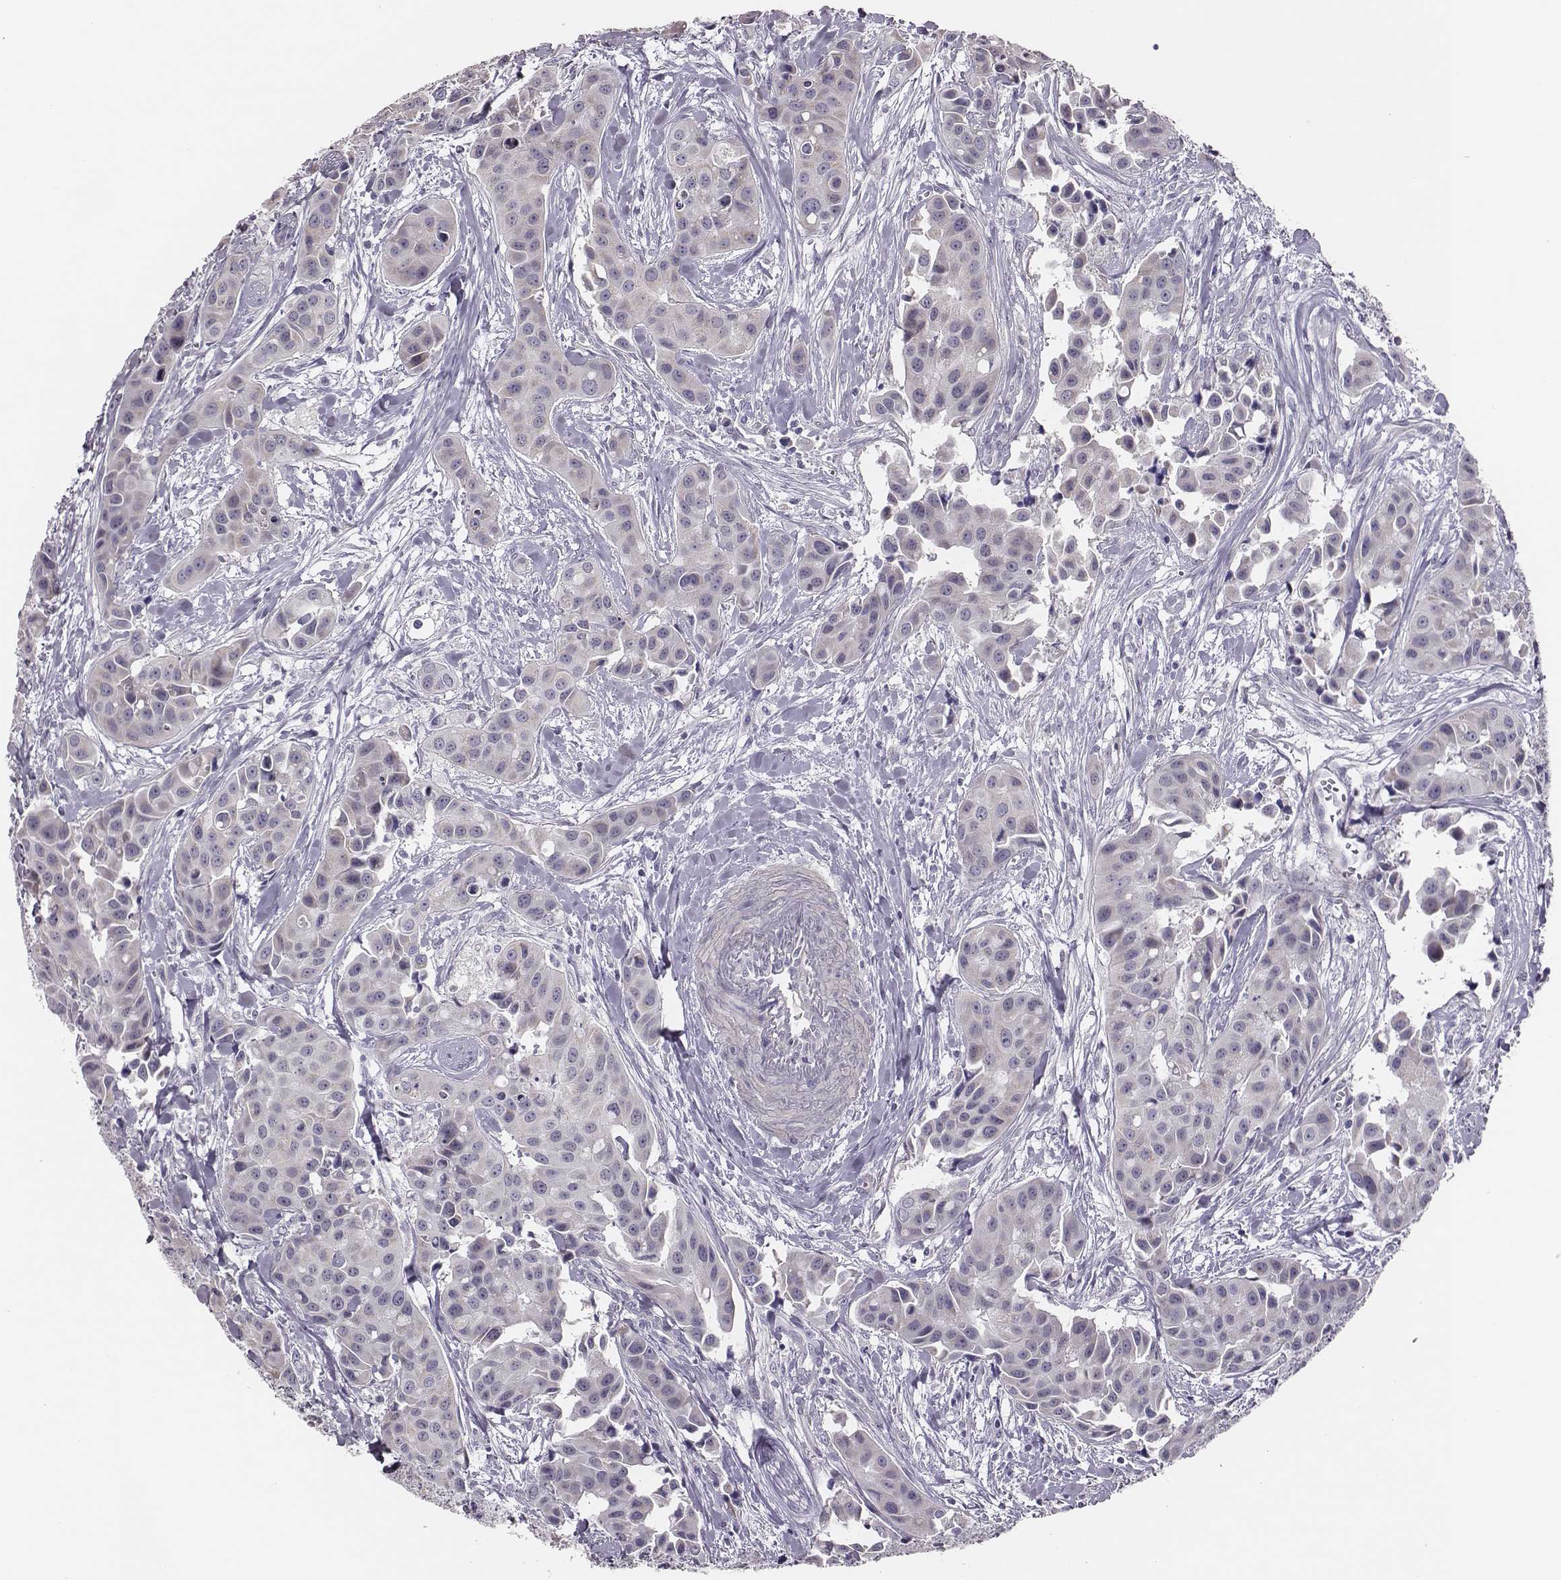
{"staining": {"intensity": "negative", "quantity": "none", "location": "none"}, "tissue": "head and neck cancer", "cell_type": "Tumor cells", "image_type": "cancer", "snomed": [{"axis": "morphology", "description": "Adenocarcinoma, NOS"}, {"axis": "topography", "description": "Head-Neck"}], "caption": "The photomicrograph demonstrates no staining of tumor cells in adenocarcinoma (head and neck). (IHC, brightfield microscopy, high magnification).", "gene": "SCML2", "patient": {"sex": "male", "age": 76}}